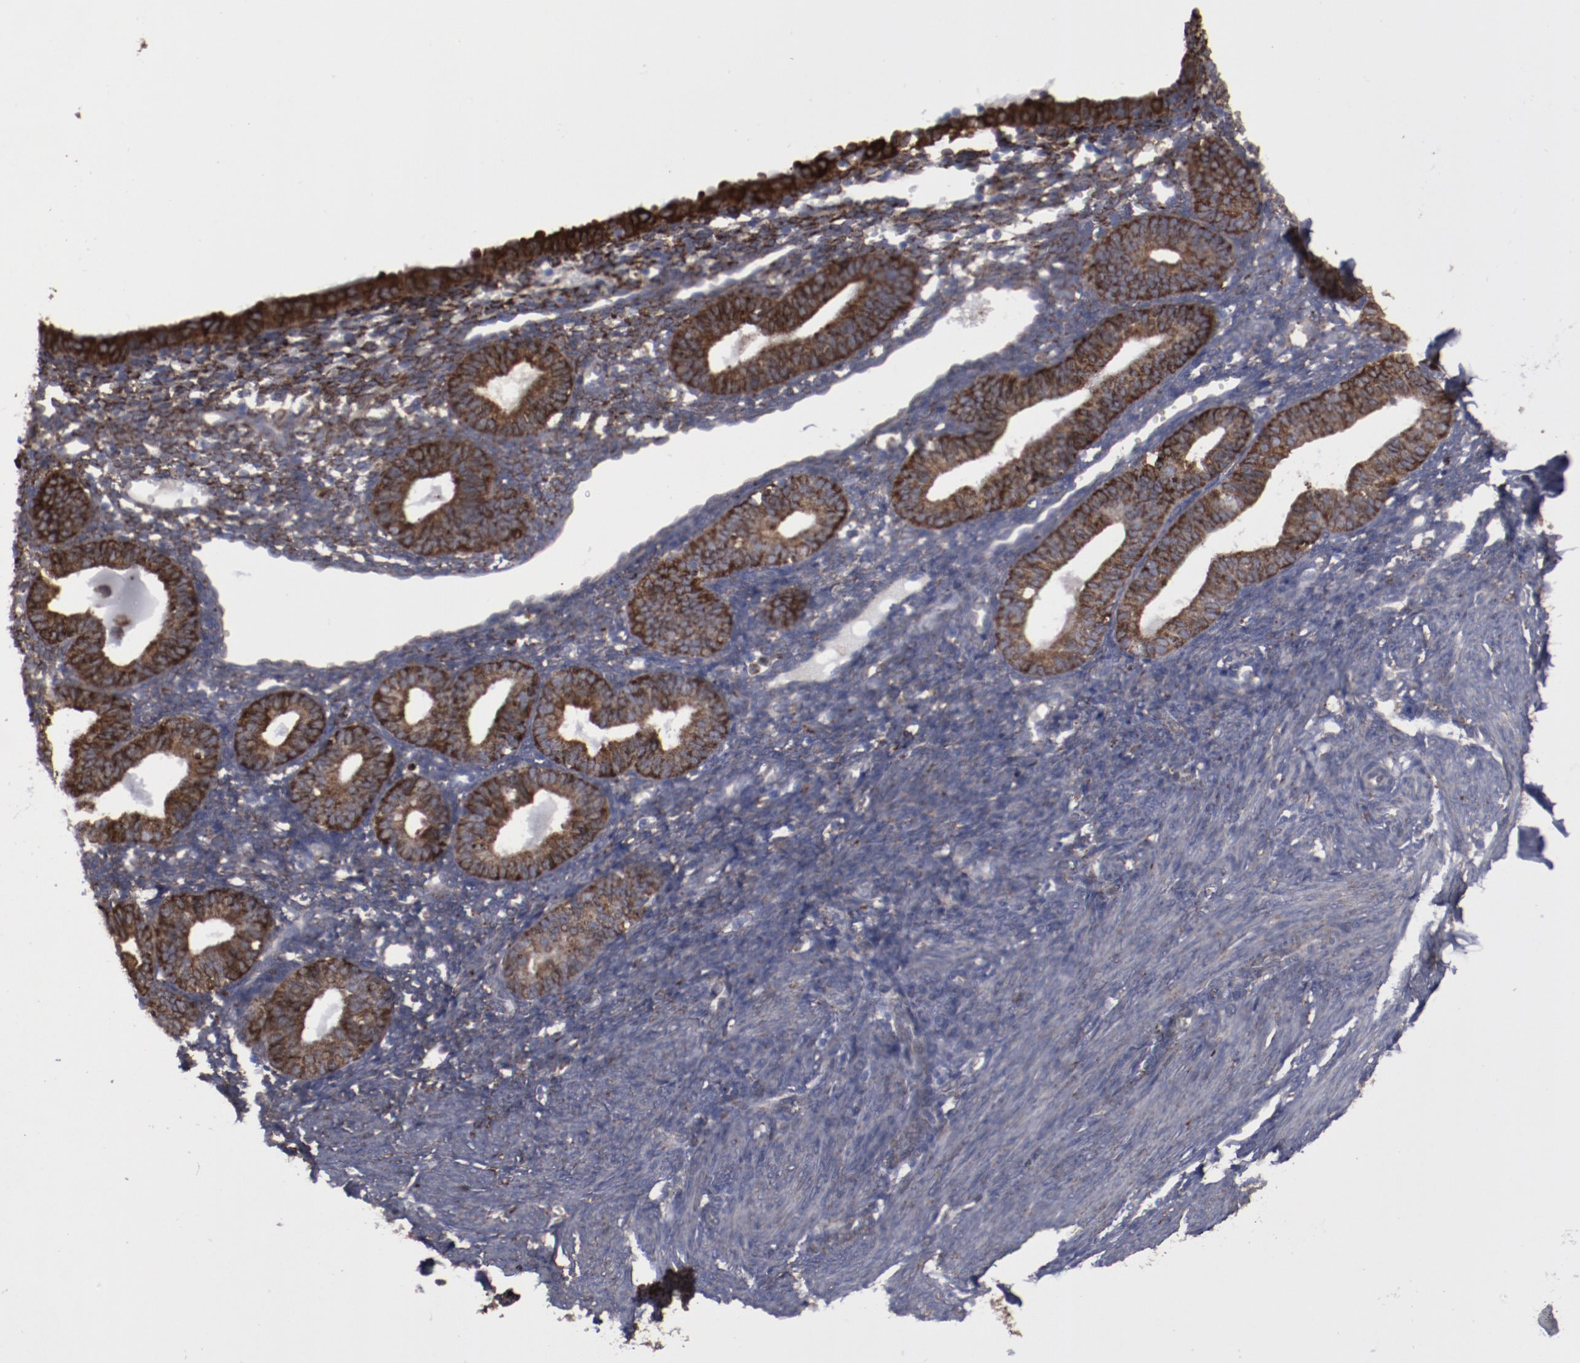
{"staining": {"intensity": "moderate", "quantity": ">75%", "location": "cytoplasmic/membranous"}, "tissue": "endometrium", "cell_type": "Cells in endometrial stroma", "image_type": "normal", "snomed": [{"axis": "morphology", "description": "Normal tissue, NOS"}, {"axis": "topography", "description": "Endometrium"}], "caption": "Protein staining reveals moderate cytoplasmic/membranous positivity in approximately >75% of cells in endometrial stroma in unremarkable endometrium. (DAB IHC, brown staining for protein, blue staining for nuclei).", "gene": "ERLIN2", "patient": {"sex": "female", "age": 61}}